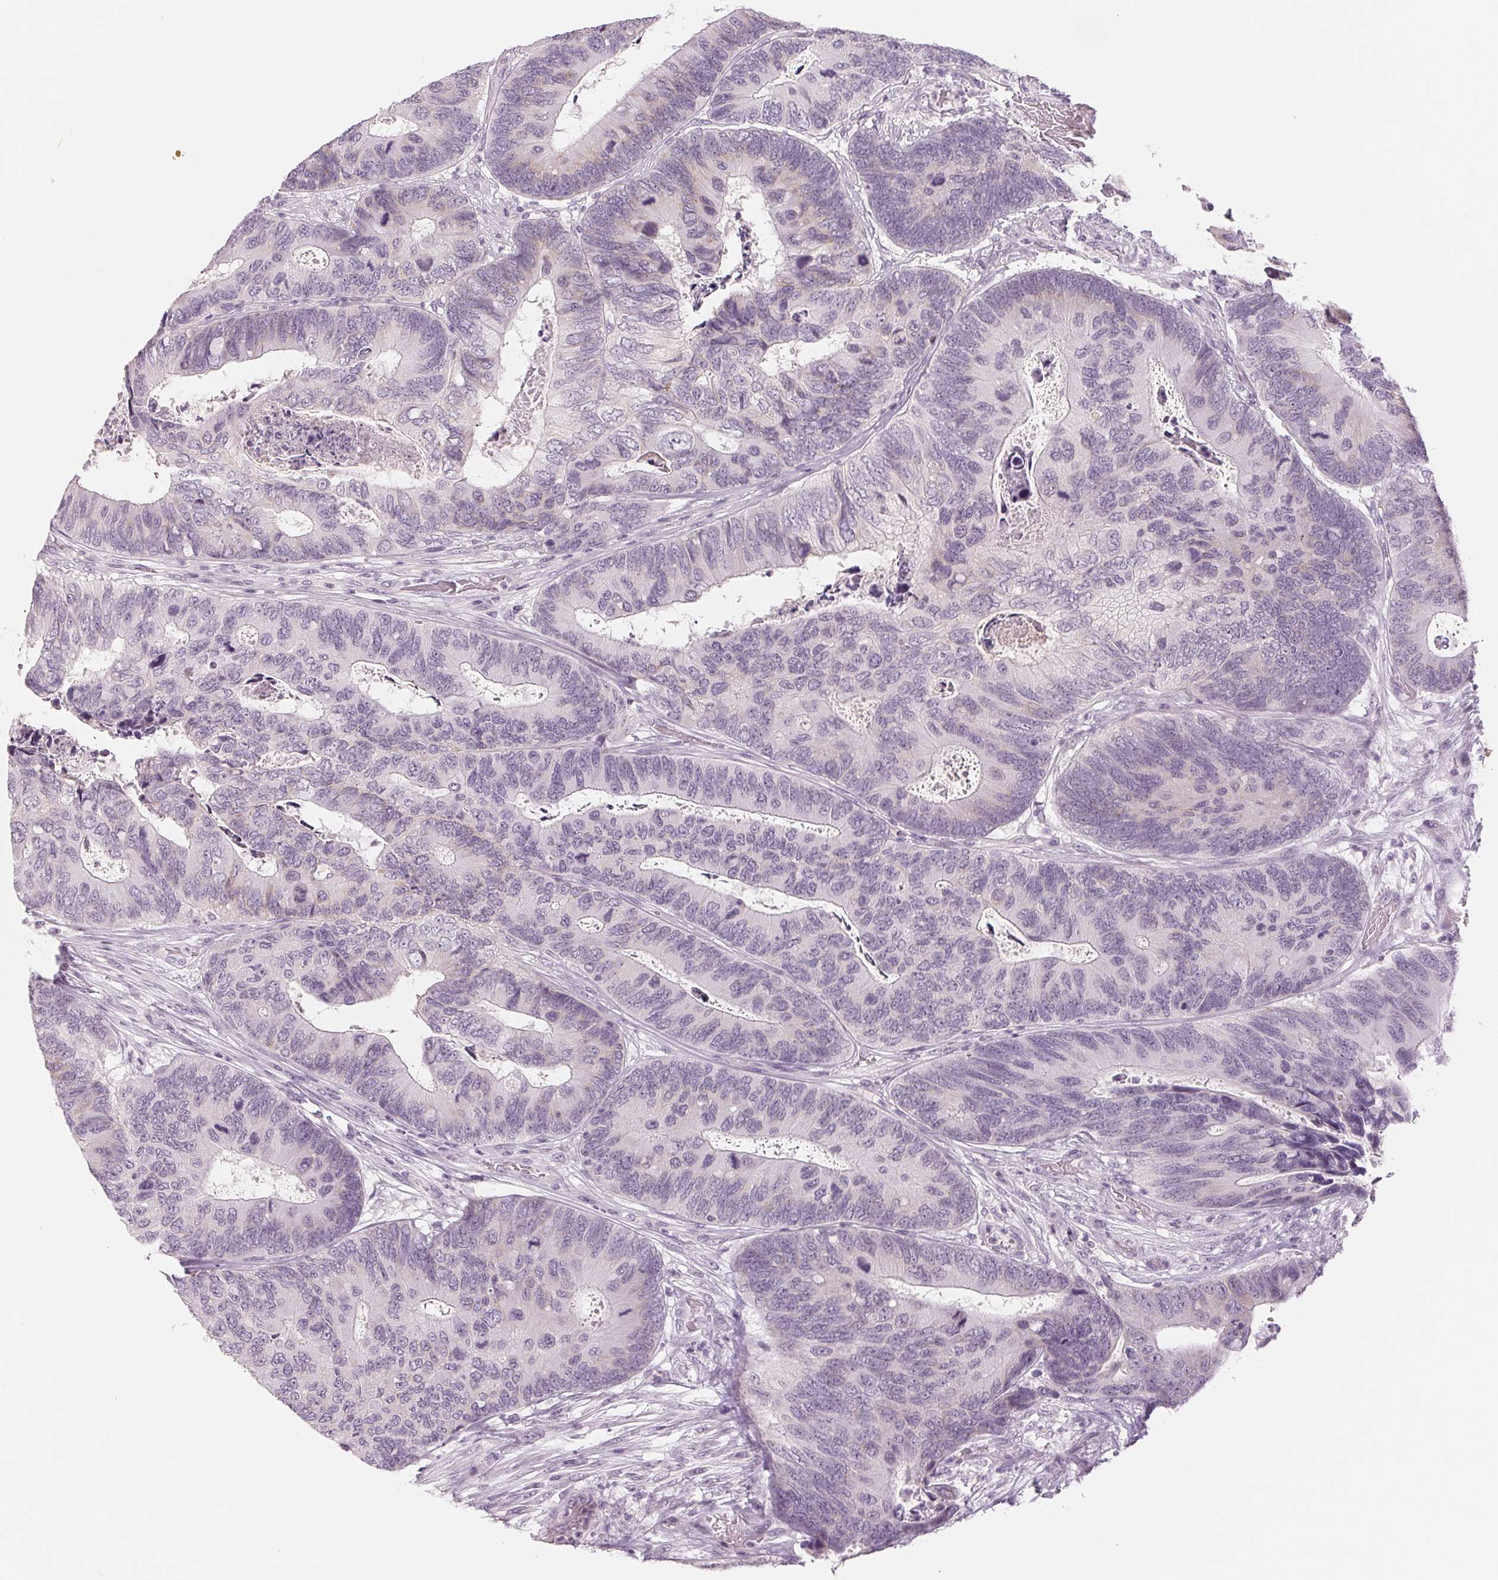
{"staining": {"intensity": "negative", "quantity": "none", "location": "none"}, "tissue": "colorectal cancer", "cell_type": "Tumor cells", "image_type": "cancer", "snomed": [{"axis": "morphology", "description": "Adenocarcinoma, NOS"}, {"axis": "topography", "description": "Colon"}], "caption": "Histopathology image shows no protein expression in tumor cells of colorectal cancer tissue.", "gene": "EHHADH", "patient": {"sex": "female", "age": 67}}